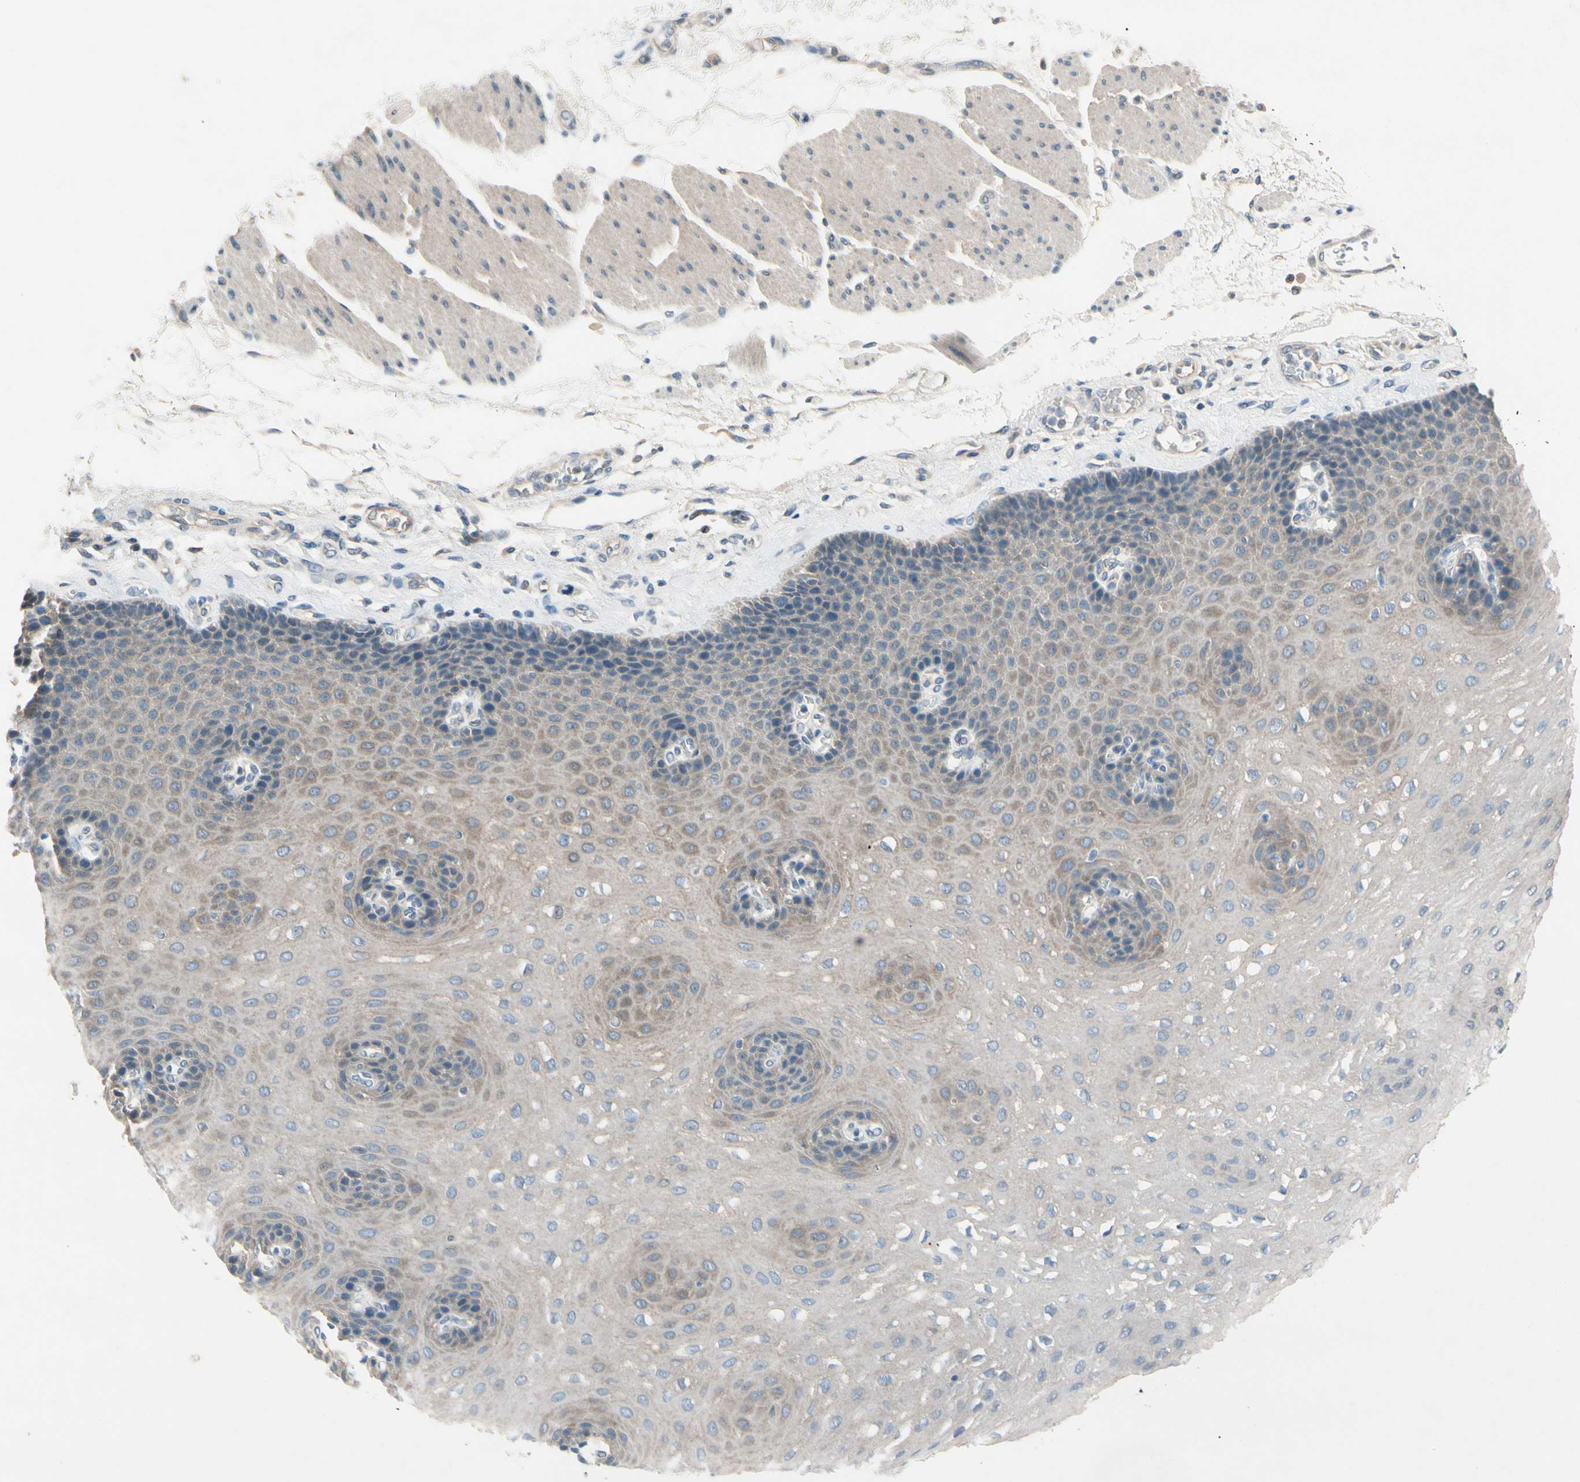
{"staining": {"intensity": "weak", "quantity": ">75%", "location": "cytoplasmic/membranous"}, "tissue": "esophagus", "cell_type": "Squamous epithelial cells", "image_type": "normal", "snomed": [{"axis": "morphology", "description": "Normal tissue, NOS"}, {"axis": "topography", "description": "Esophagus"}], "caption": "Immunohistochemical staining of normal human esophagus reveals low levels of weak cytoplasmic/membranous expression in about >75% of squamous epithelial cells. (Brightfield microscopy of DAB IHC at high magnification).", "gene": "PIP5K1B", "patient": {"sex": "female", "age": 72}}